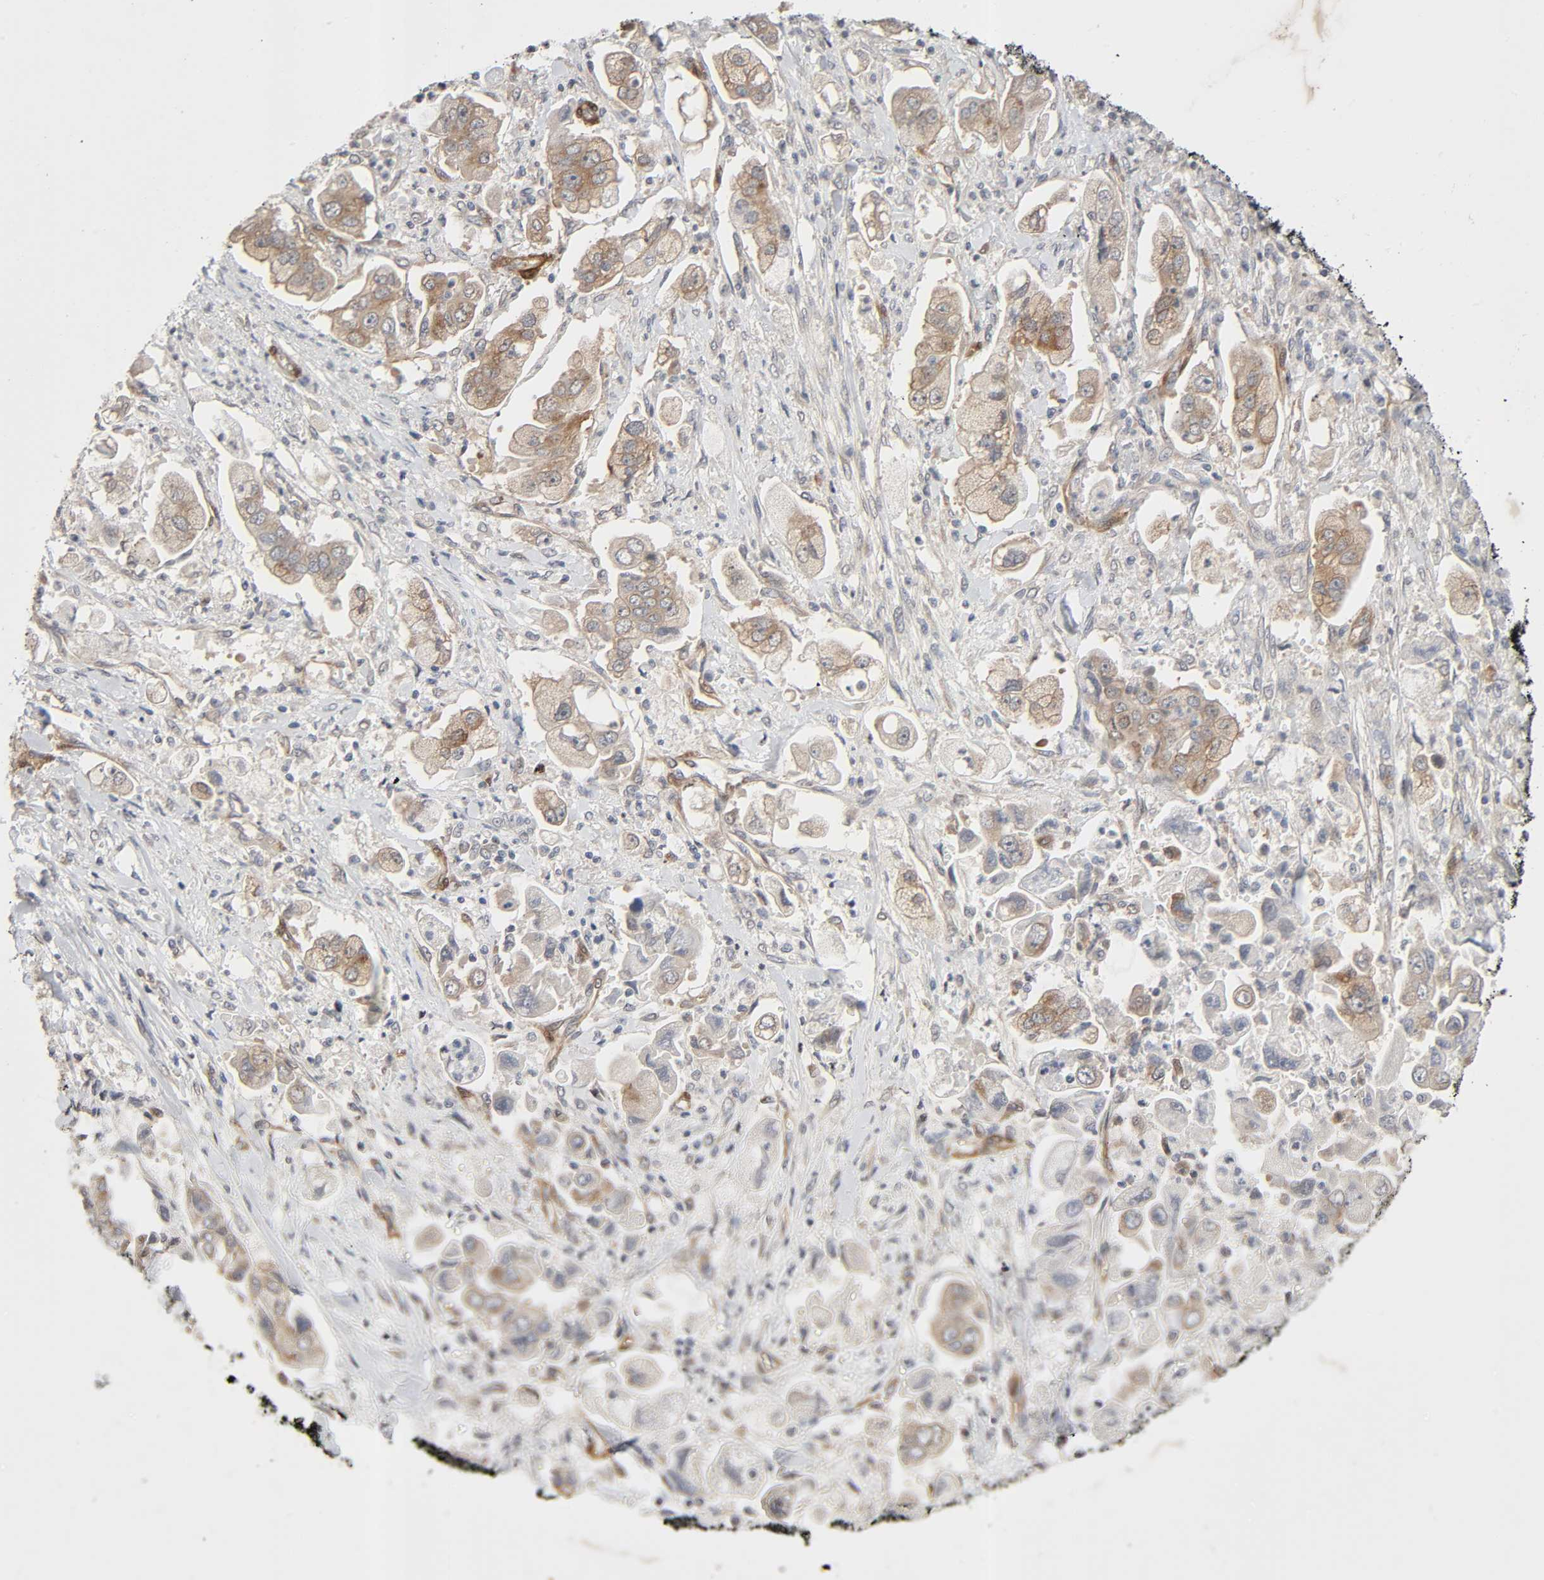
{"staining": {"intensity": "weak", "quantity": ">75%", "location": "cytoplasmic/membranous"}, "tissue": "stomach cancer", "cell_type": "Tumor cells", "image_type": "cancer", "snomed": [{"axis": "morphology", "description": "Adenocarcinoma, NOS"}, {"axis": "topography", "description": "Stomach"}], "caption": "Stomach cancer stained with immunohistochemistry demonstrates weak cytoplasmic/membranous positivity in approximately >75% of tumor cells.", "gene": "PTK2", "patient": {"sex": "male", "age": 62}}